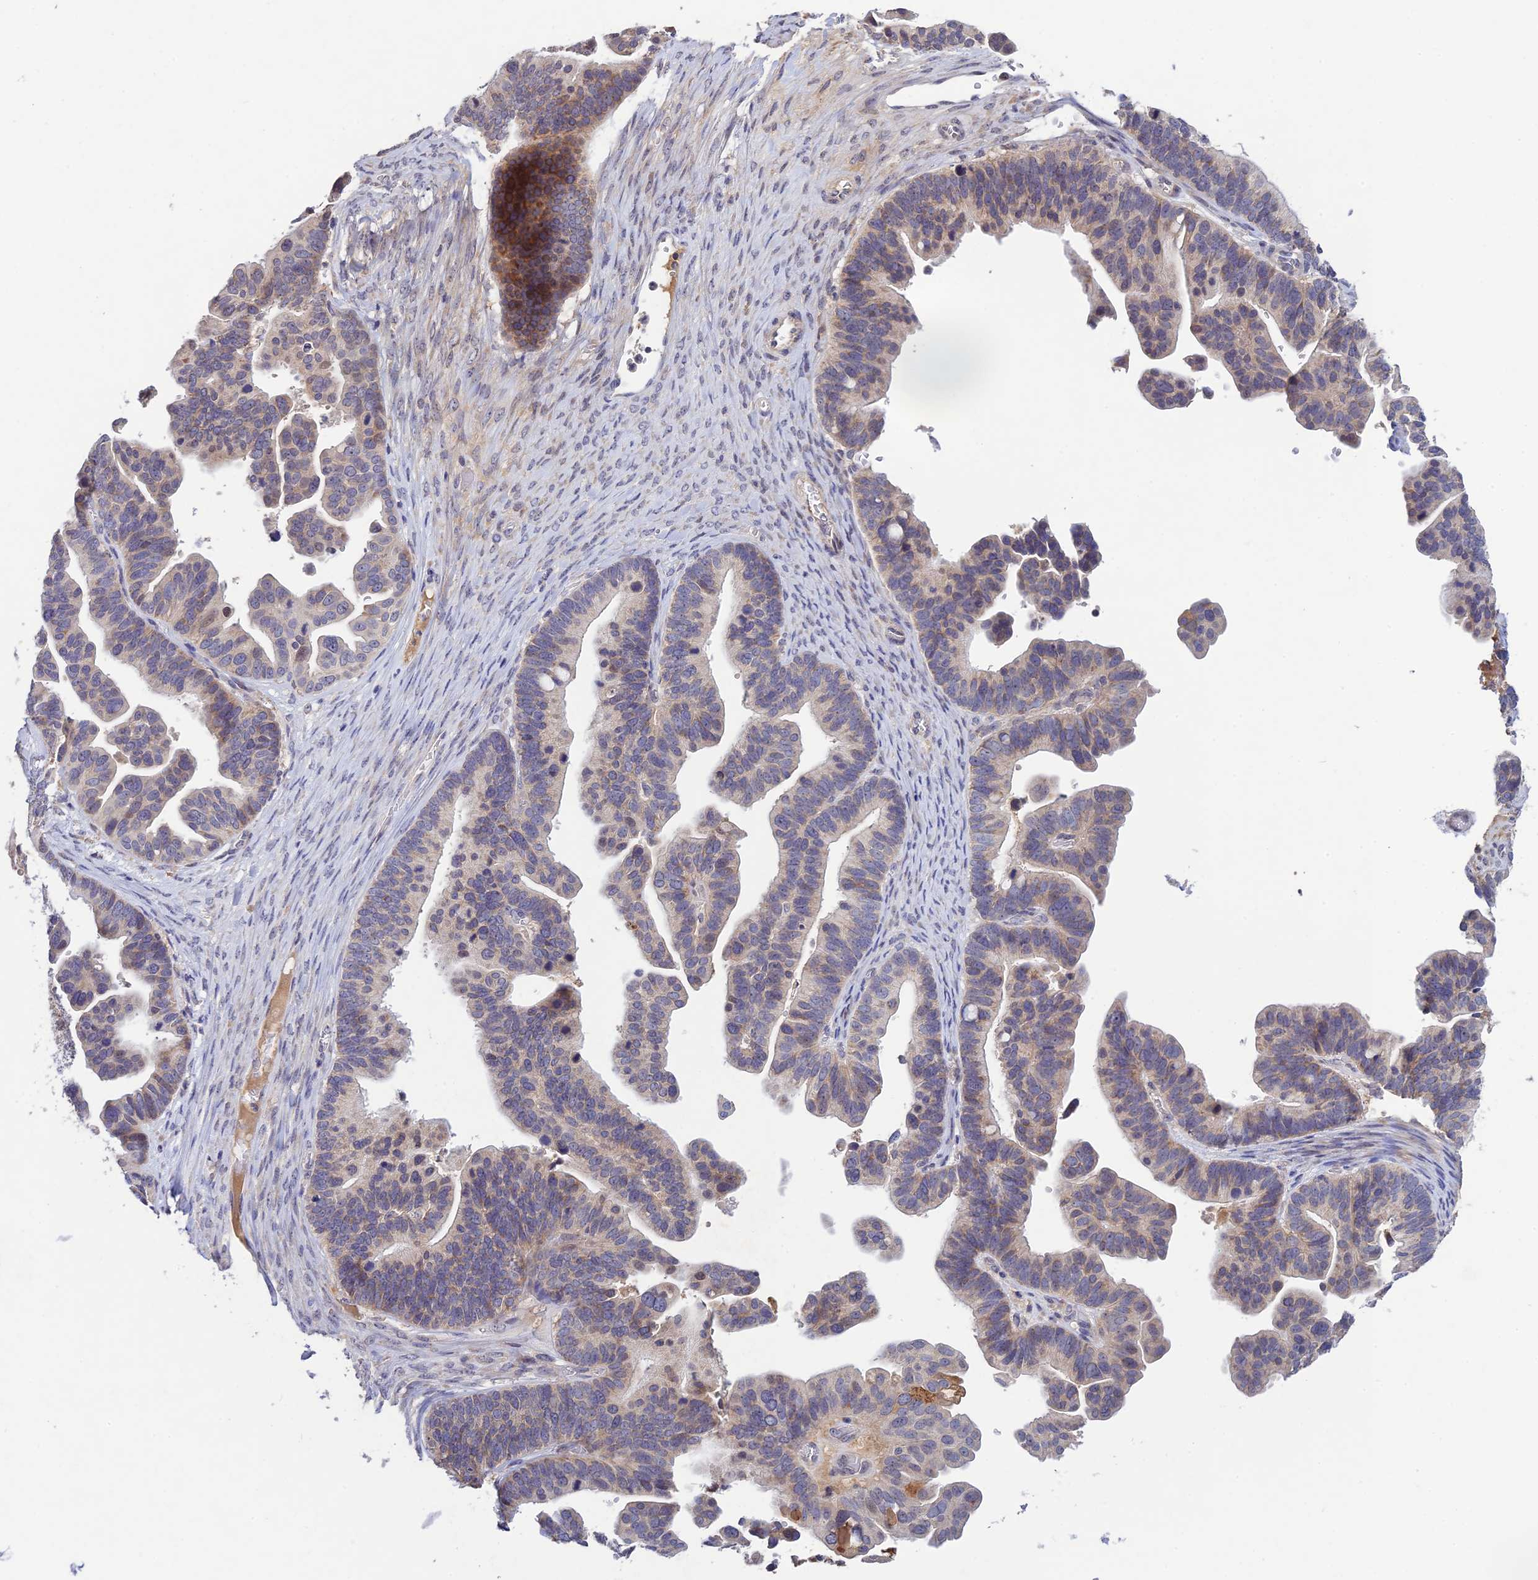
{"staining": {"intensity": "weak", "quantity": "<25%", "location": "cytoplasmic/membranous"}, "tissue": "ovarian cancer", "cell_type": "Tumor cells", "image_type": "cancer", "snomed": [{"axis": "morphology", "description": "Cystadenocarcinoma, serous, NOS"}, {"axis": "topography", "description": "Ovary"}], "caption": "Immunohistochemistry (IHC) photomicrograph of neoplastic tissue: human ovarian cancer stained with DAB exhibits no significant protein staining in tumor cells.", "gene": "CHST5", "patient": {"sex": "female", "age": 56}}